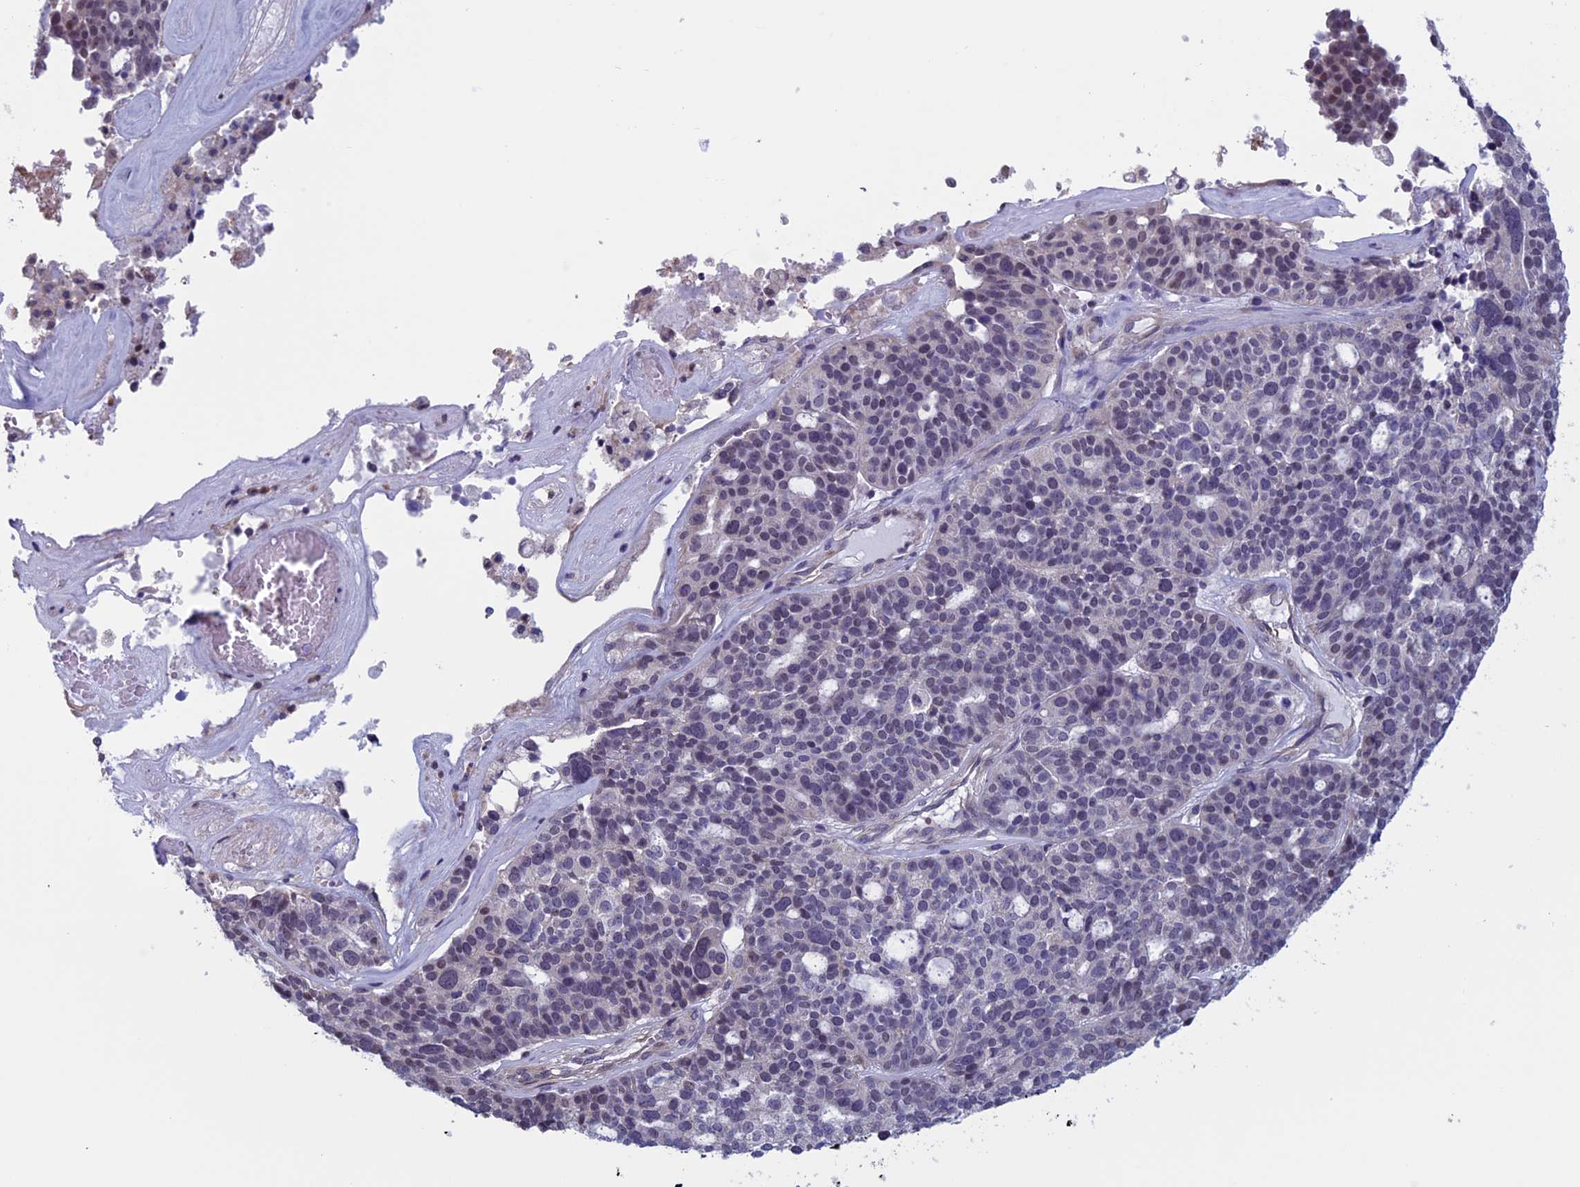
{"staining": {"intensity": "negative", "quantity": "none", "location": "none"}, "tissue": "ovarian cancer", "cell_type": "Tumor cells", "image_type": "cancer", "snomed": [{"axis": "morphology", "description": "Cystadenocarcinoma, serous, NOS"}, {"axis": "topography", "description": "Ovary"}], "caption": "Histopathology image shows no significant protein staining in tumor cells of ovarian serous cystadenocarcinoma. The staining is performed using DAB brown chromogen with nuclei counter-stained in using hematoxylin.", "gene": "SLC1A6", "patient": {"sex": "female", "age": 59}}